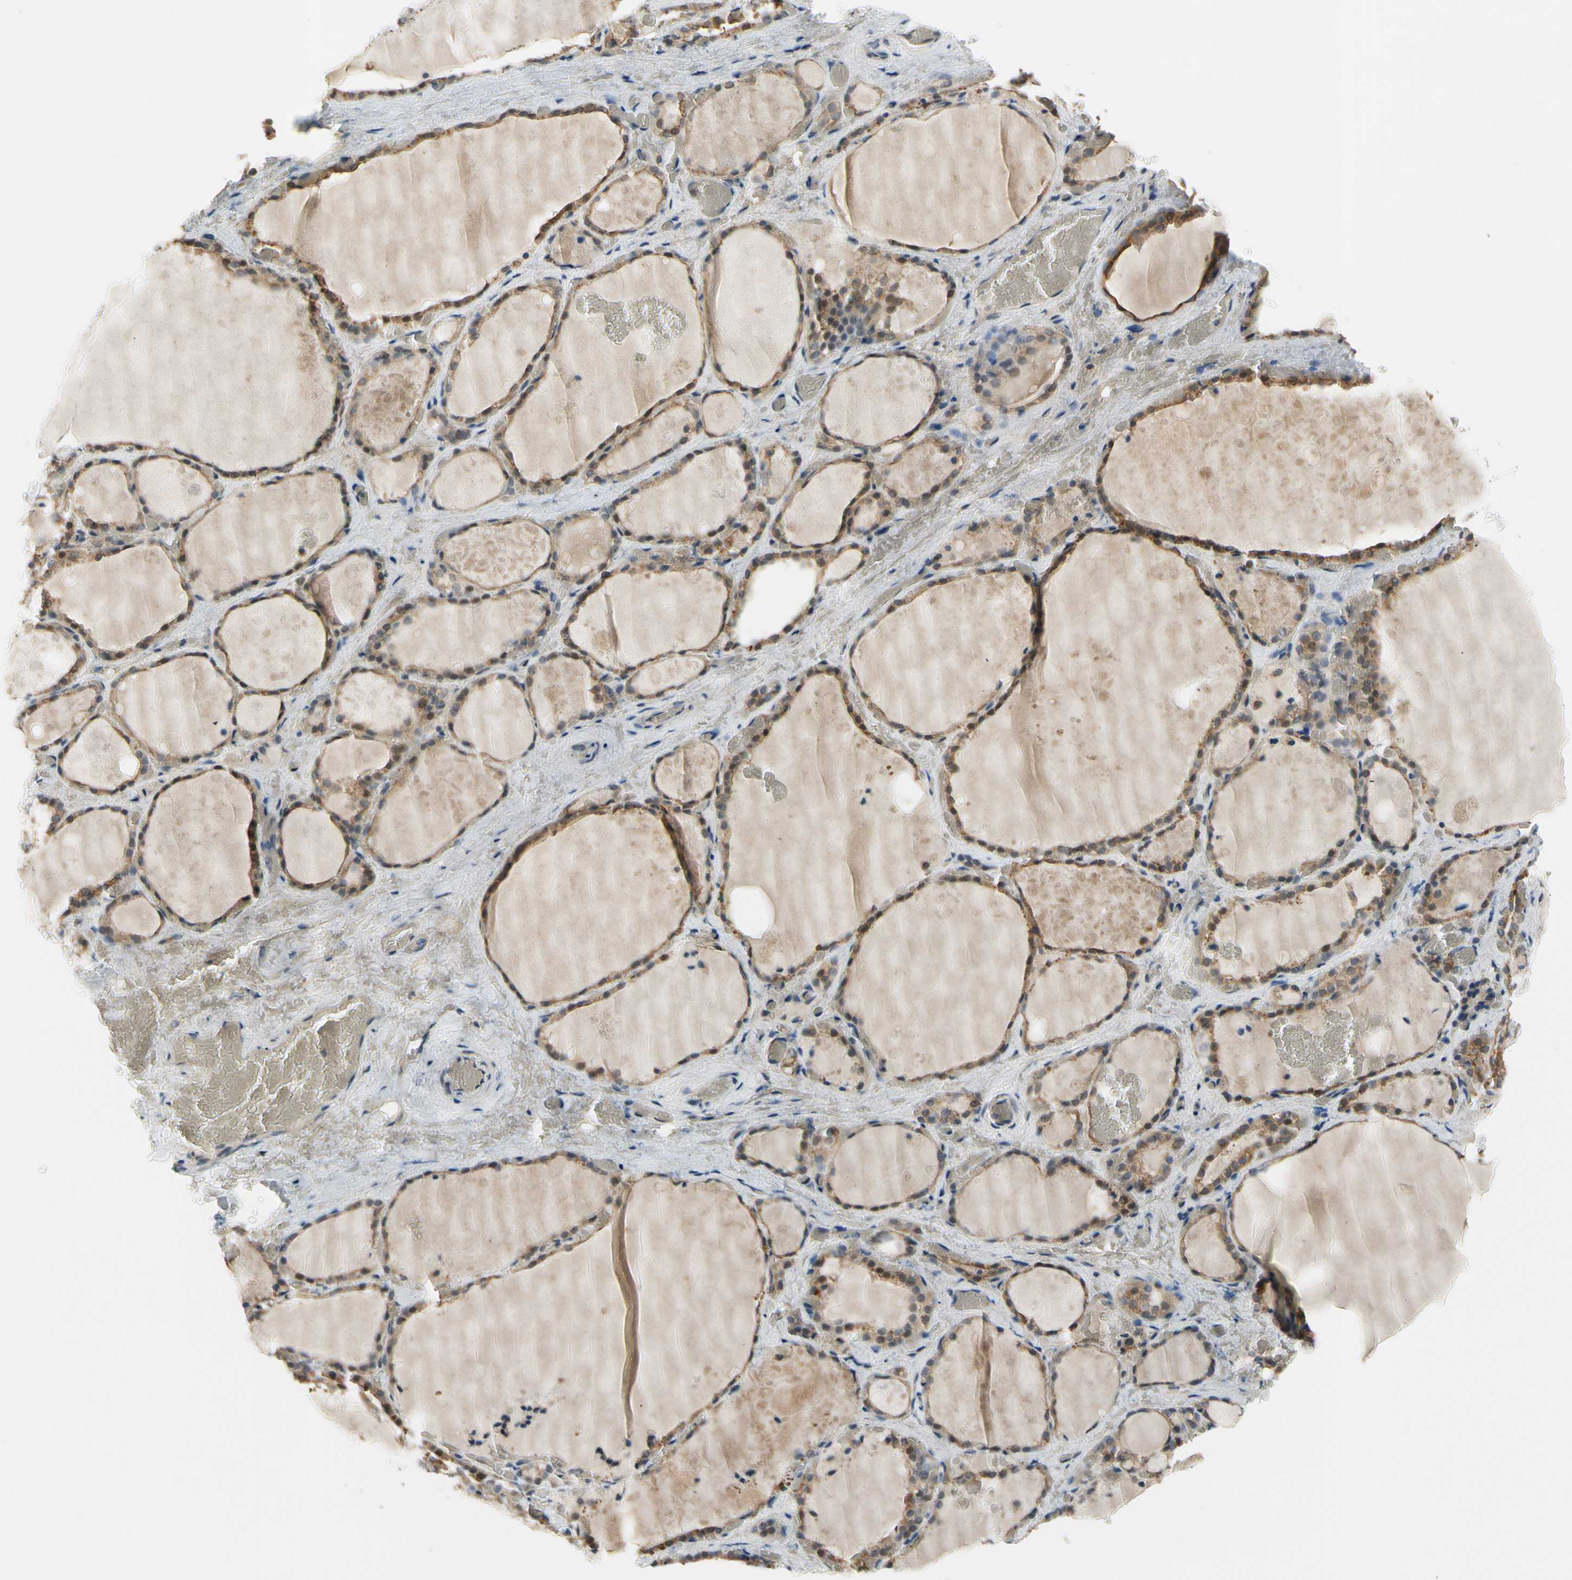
{"staining": {"intensity": "moderate", "quantity": ">75%", "location": "cytoplasmic/membranous,nuclear"}, "tissue": "thyroid gland", "cell_type": "Glandular cells", "image_type": "normal", "snomed": [{"axis": "morphology", "description": "Normal tissue, NOS"}, {"axis": "topography", "description": "Thyroid gland"}], "caption": "This image reveals immunohistochemistry (IHC) staining of benign thyroid gland, with medium moderate cytoplasmic/membranous,nuclear staining in about >75% of glandular cells.", "gene": "TAF12", "patient": {"sex": "male", "age": 61}}